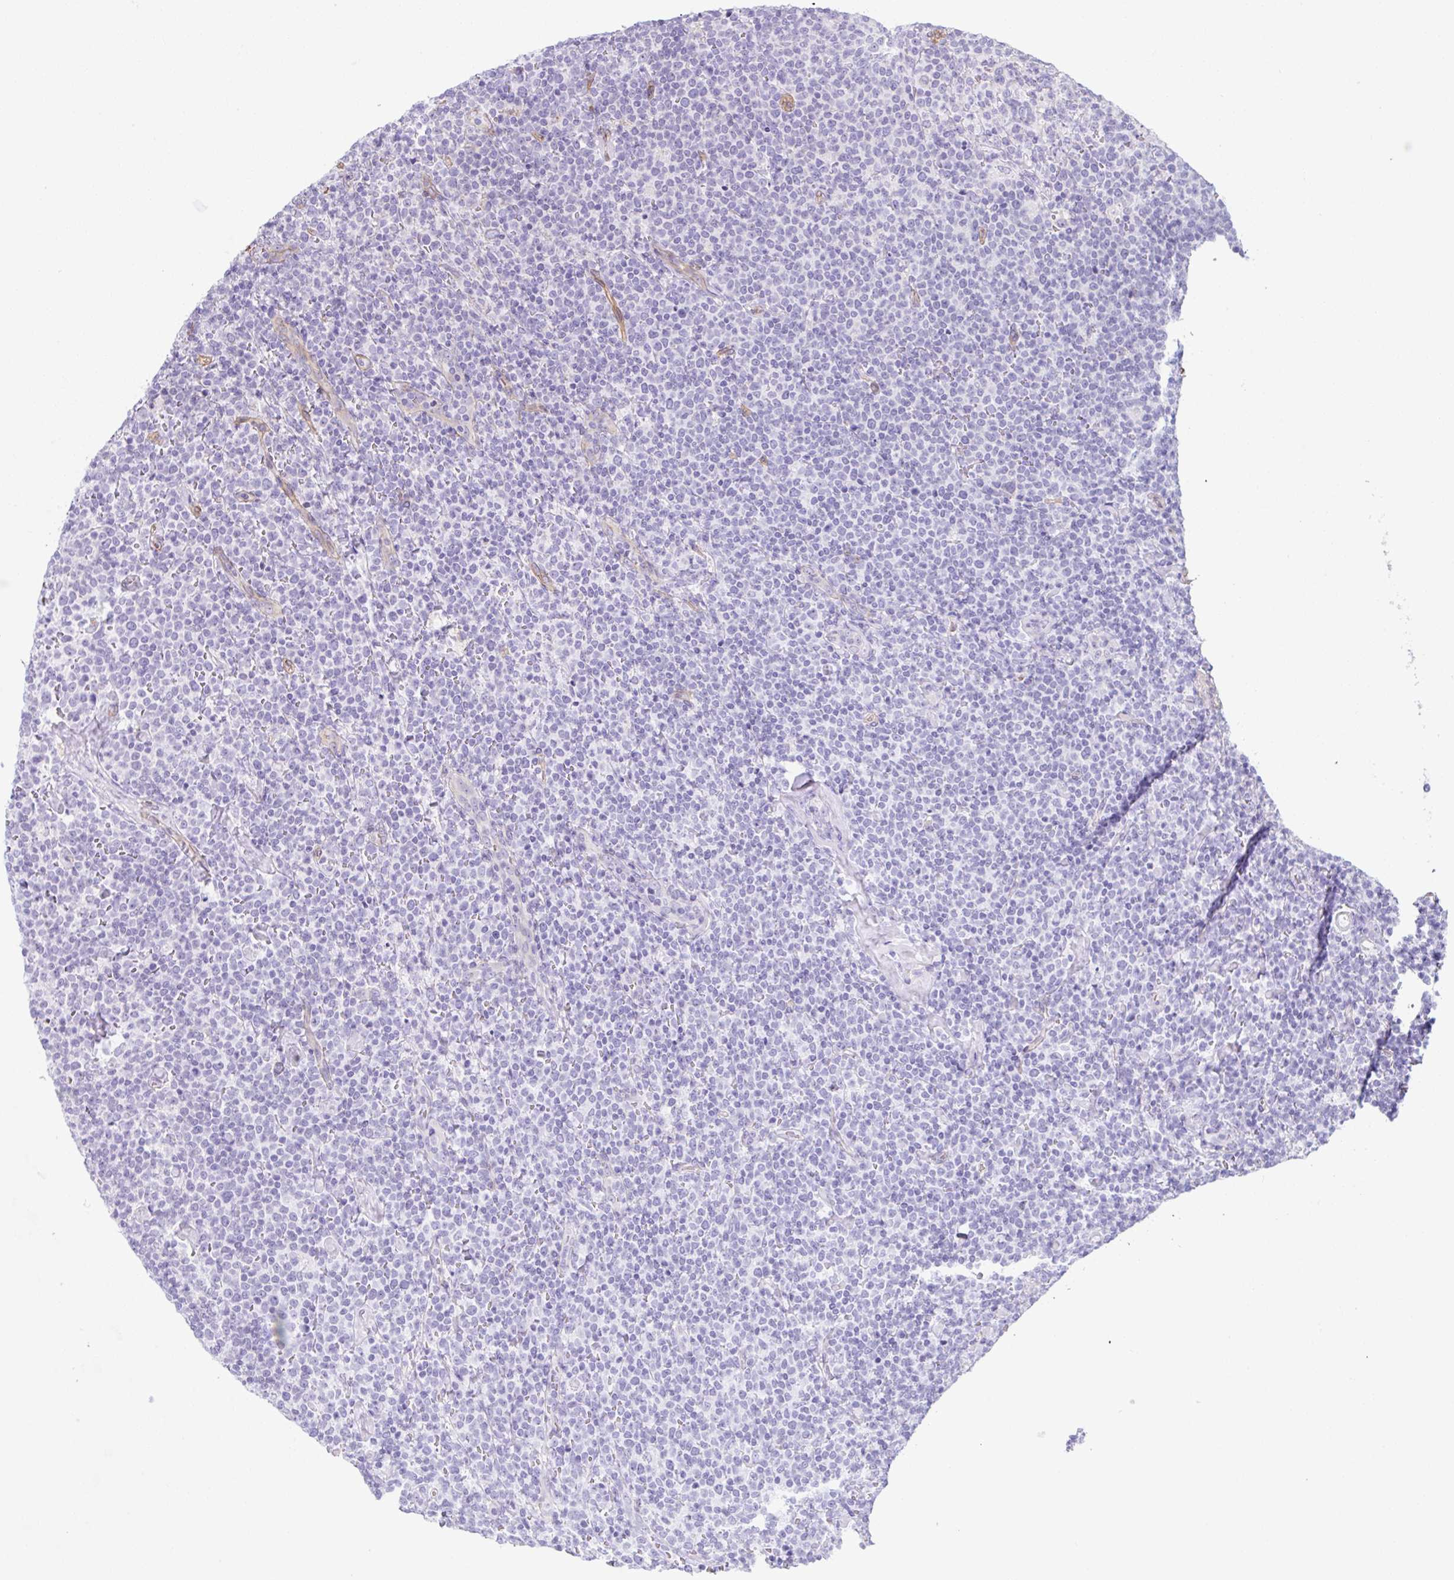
{"staining": {"intensity": "negative", "quantity": "none", "location": "none"}, "tissue": "lymphoma", "cell_type": "Tumor cells", "image_type": "cancer", "snomed": [{"axis": "morphology", "description": "Malignant lymphoma, non-Hodgkin's type, High grade"}, {"axis": "topography", "description": "Lymph node"}], "caption": "This is an IHC micrograph of lymphoma. There is no positivity in tumor cells.", "gene": "ANKUB1", "patient": {"sex": "male", "age": 61}}